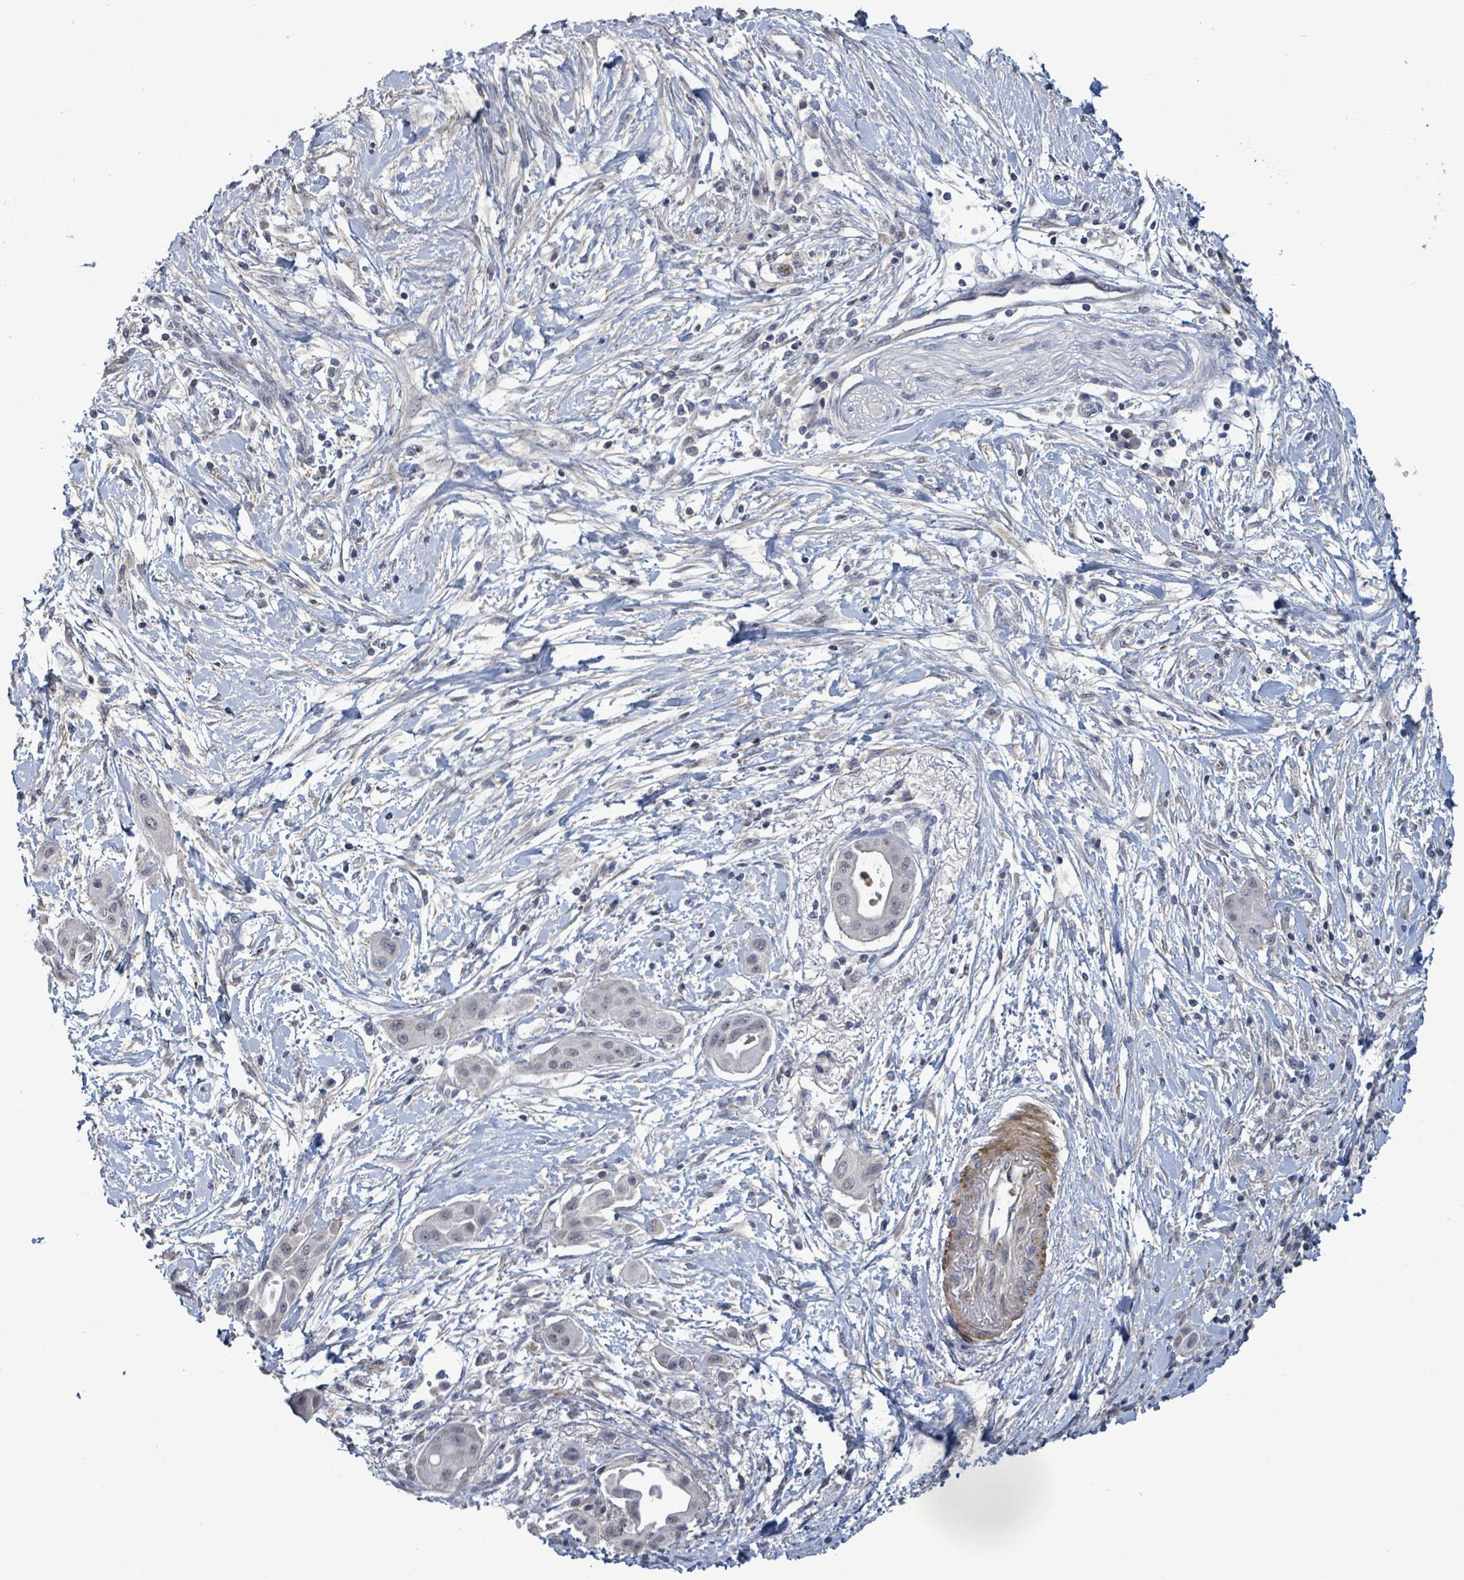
{"staining": {"intensity": "negative", "quantity": "none", "location": "none"}, "tissue": "pancreatic cancer", "cell_type": "Tumor cells", "image_type": "cancer", "snomed": [{"axis": "morphology", "description": "Adenocarcinoma, NOS"}, {"axis": "topography", "description": "Pancreas"}], "caption": "High magnification brightfield microscopy of pancreatic adenocarcinoma stained with DAB (3,3'-diaminobenzidine) (brown) and counterstained with hematoxylin (blue): tumor cells show no significant positivity. Nuclei are stained in blue.", "gene": "AMMECR1", "patient": {"sex": "male", "age": 68}}